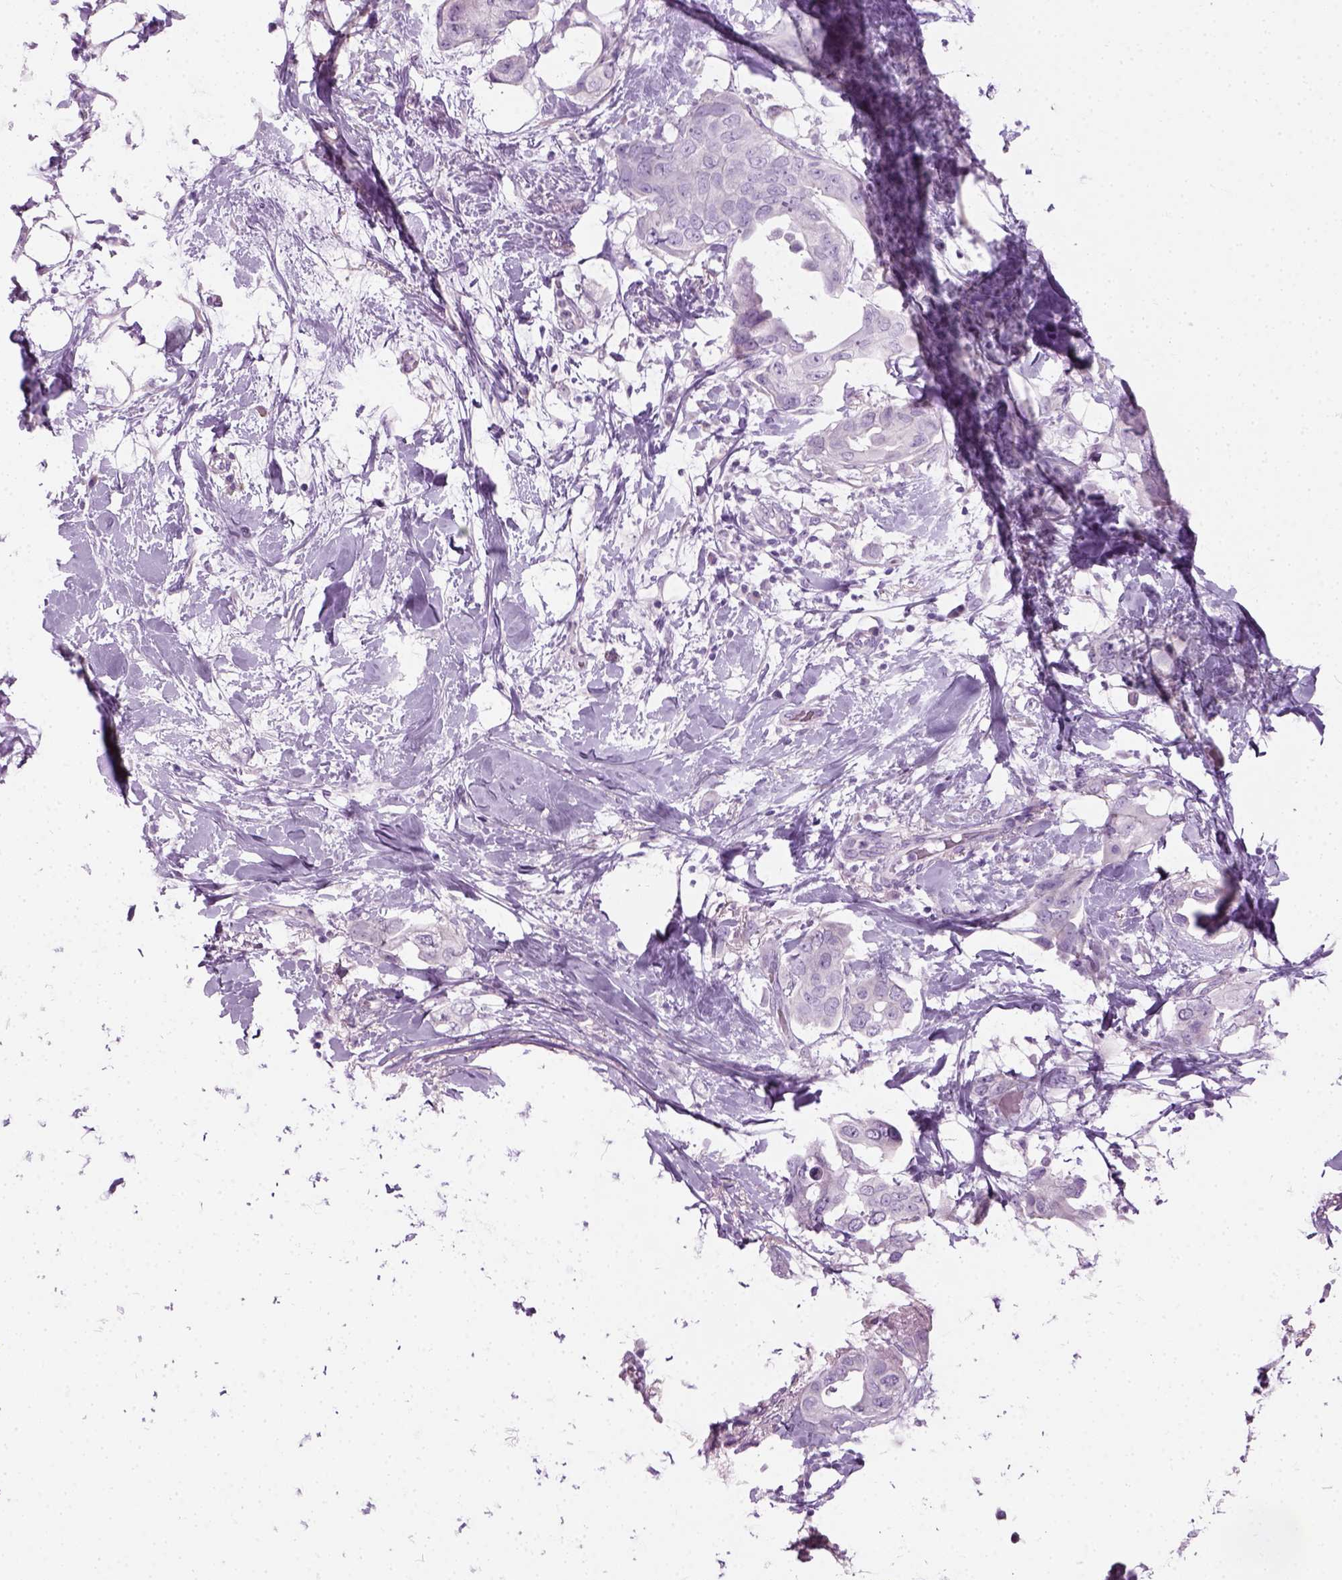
{"staining": {"intensity": "negative", "quantity": "none", "location": "none"}, "tissue": "breast cancer", "cell_type": "Tumor cells", "image_type": "cancer", "snomed": [{"axis": "morphology", "description": "Normal tissue, NOS"}, {"axis": "morphology", "description": "Duct carcinoma"}, {"axis": "topography", "description": "Breast"}], "caption": "High magnification brightfield microscopy of breast cancer (intraductal carcinoma) stained with DAB (brown) and counterstained with hematoxylin (blue): tumor cells show no significant expression.", "gene": "CIBAR2", "patient": {"sex": "female", "age": 40}}